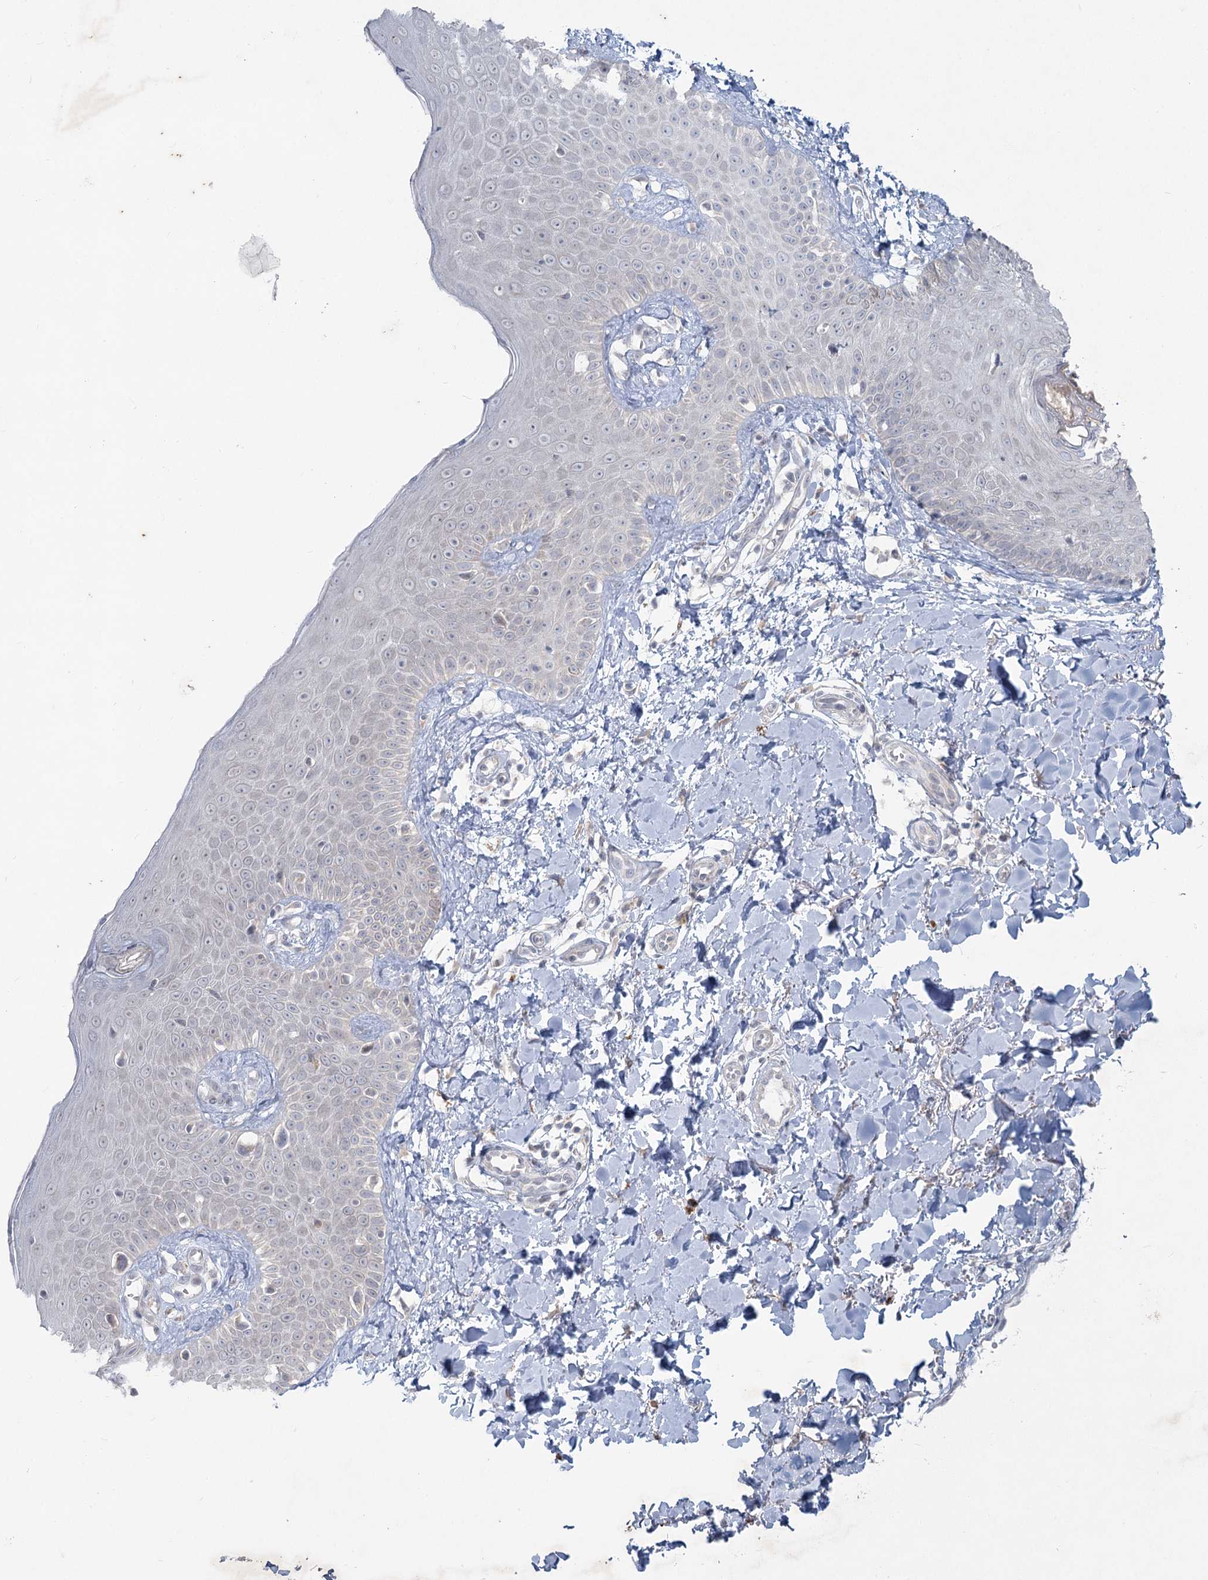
{"staining": {"intensity": "weak", "quantity": "25%-75%", "location": "cytoplasmic/membranous"}, "tissue": "skin", "cell_type": "Fibroblasts", "image_type": "normal", "snomed": [{"axis": "morphology", "description": "Normal tissue, NOS"}, {"axis": "topography", "description": "Skin"}], "caption": "Skin stained for a protein exhibits weak cytoplasmic/membranous positivity in fibroblasts.", "gene": "PLA2G12A", "patient": {"sex": "male", "age": 52}}